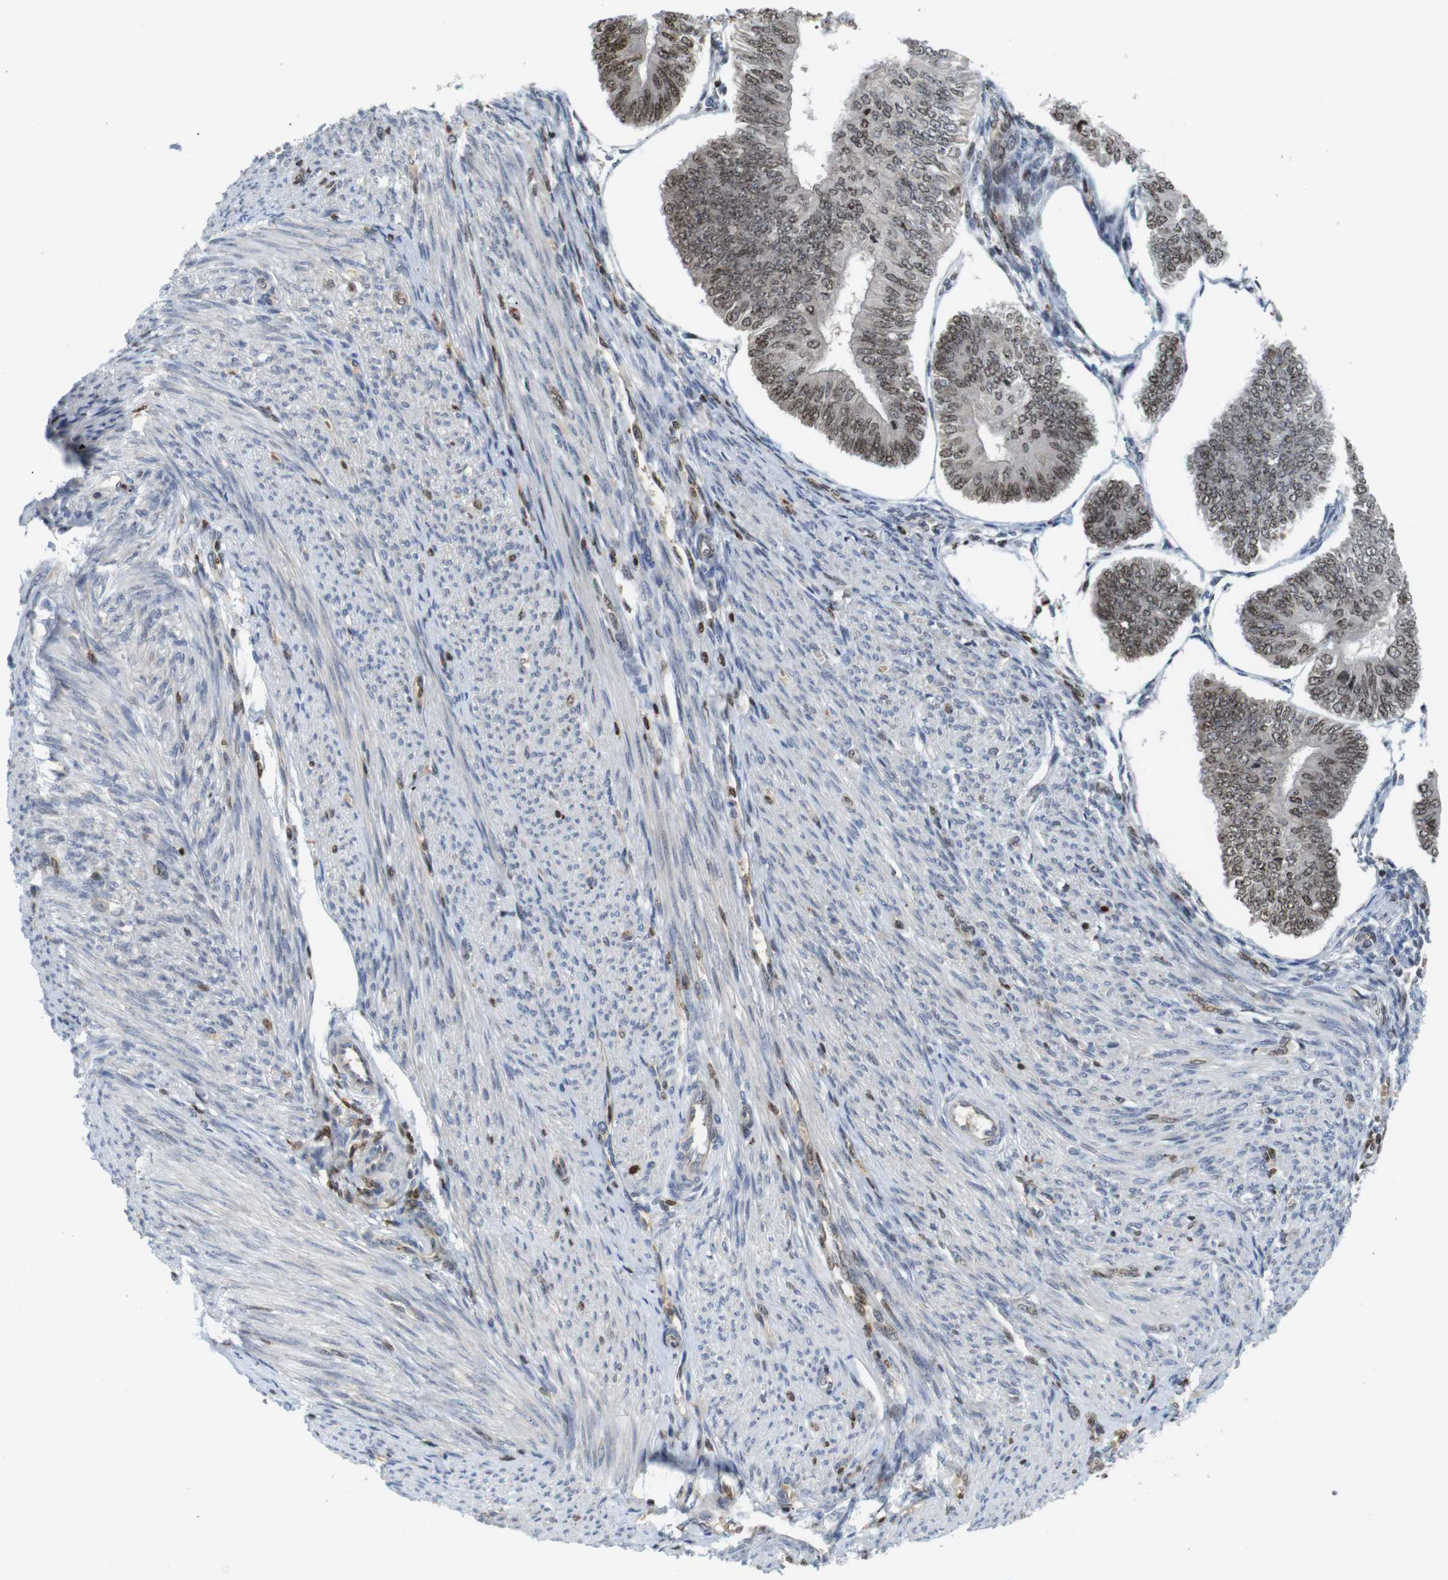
{"staining": {"intensity": "moderate", "quantity": "25%-75%", "location": "nuclear"}, "tissue": "endometrial cancer", "cell_type": "Tumor cells", "image_type": "cancer", "snomed": [{"axis": "morphology", "description": "Adenocarcinoma, NOS"}, {"axis": "topography", "description": "Endometrium"}], "caption": "Immunohistochemical staining of endometrial cancer (adenocarcinoma) demonstrates medium levels of moderate nuclear expression in approximately 25%-75% of tumor cells.", "gene": "MBD1", "patient": {"sex": "female", "age": 58}}